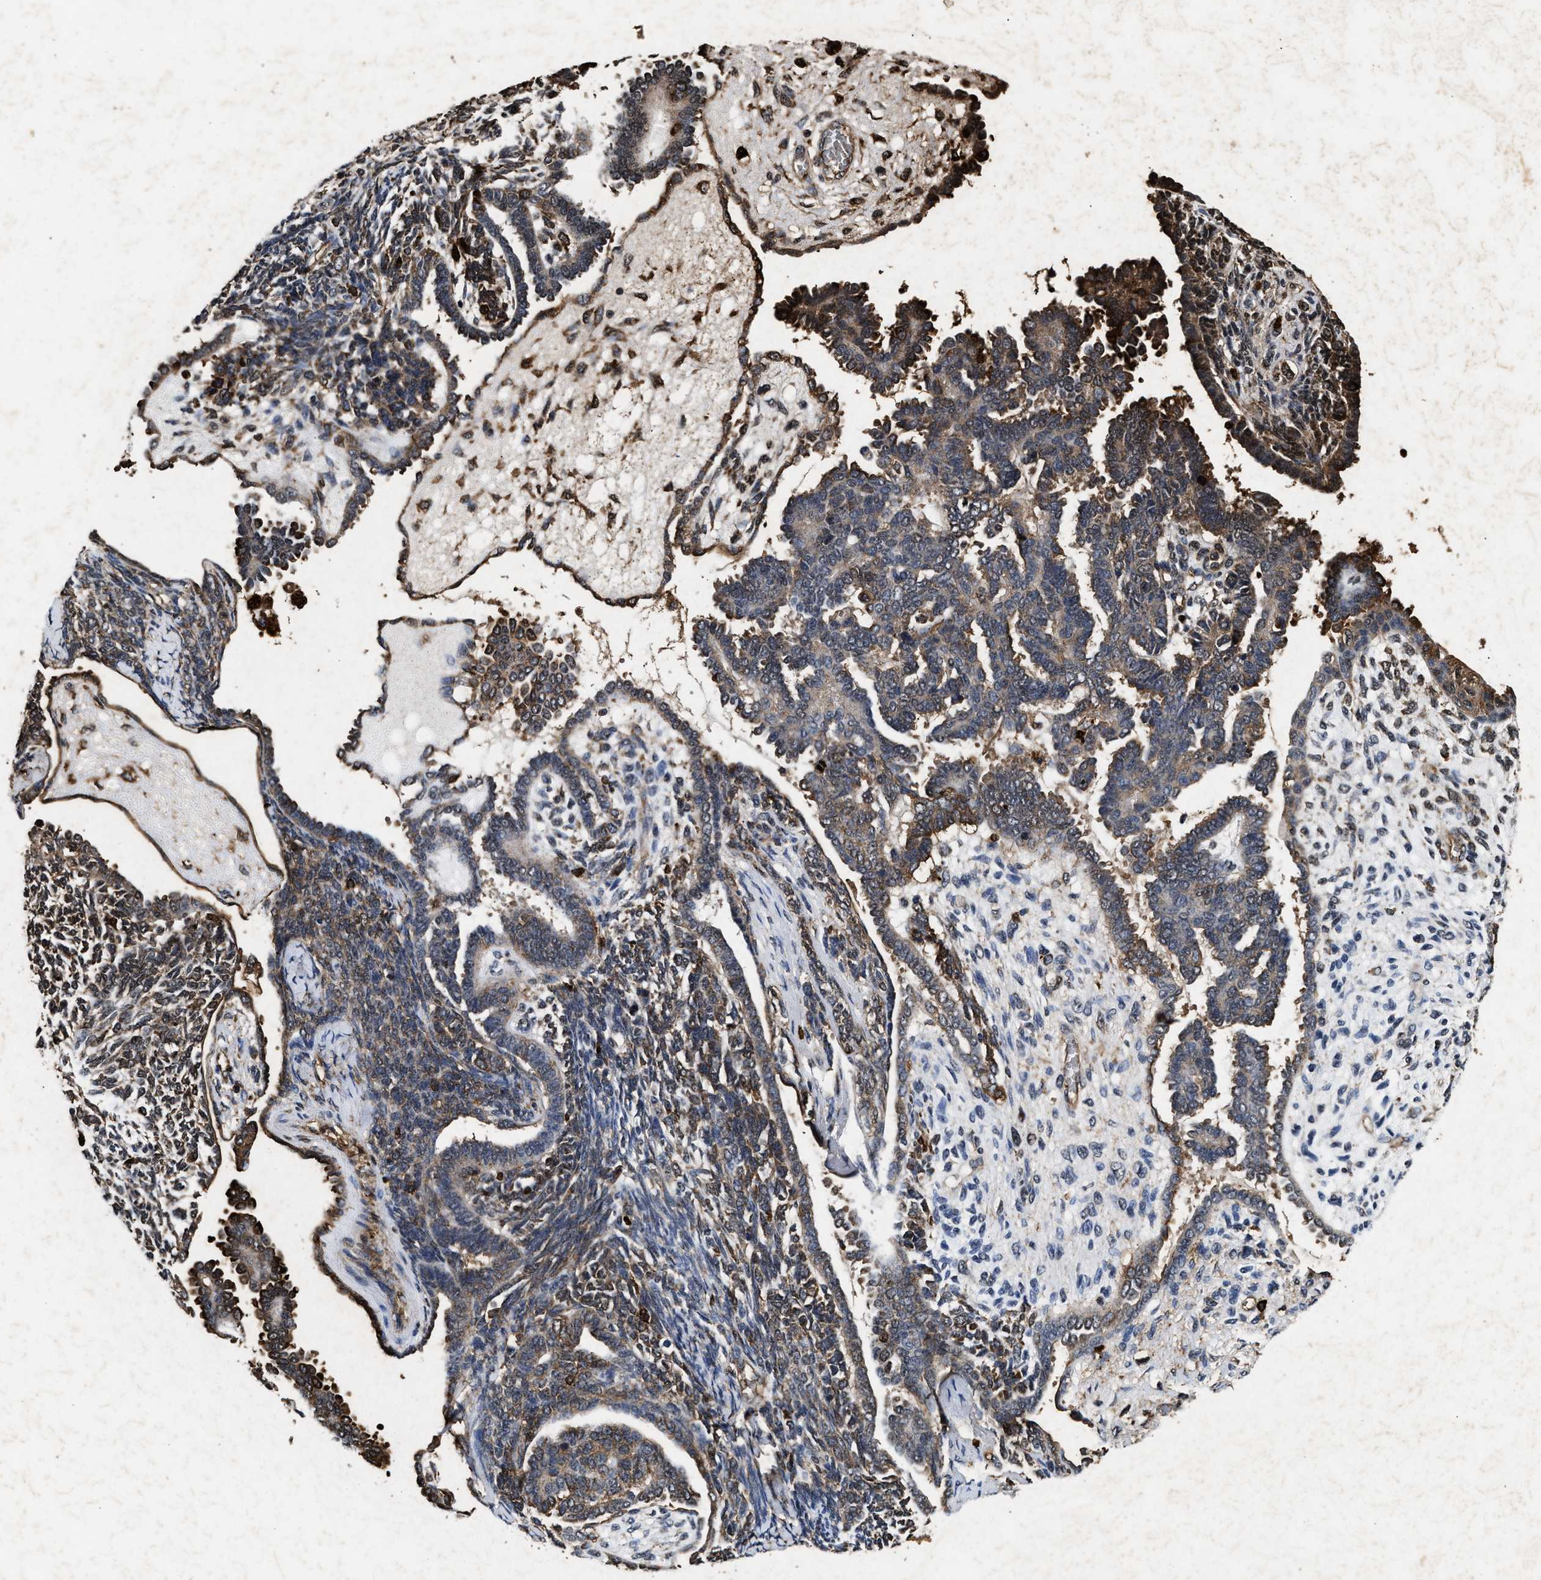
{"staining": {"intensity": "moderate", "quantity": "25%-75%", "location": "cytoplasmic/membranous"}, "tissue": "endometrial cancer", "cell_type": "Tumor cells", "image_type": "cancer", "snomed": [{"axis": "morphology", "description": "Neoplasm, malignant, NOS"}, {"axis": "topography", "description": "Endometrium"}], "caption": "High-magnification brightfield microscopy of endometrial cancer stained with DAB (brown) and counterstained with hematoxylin (blue). tumor cells exhibit moderate cytoplasmic/membranous positivity is appreciated in approximately25%-75% of cells.", "gene": "ACOX1", "patient": {"sex": "female", "age": 74}}